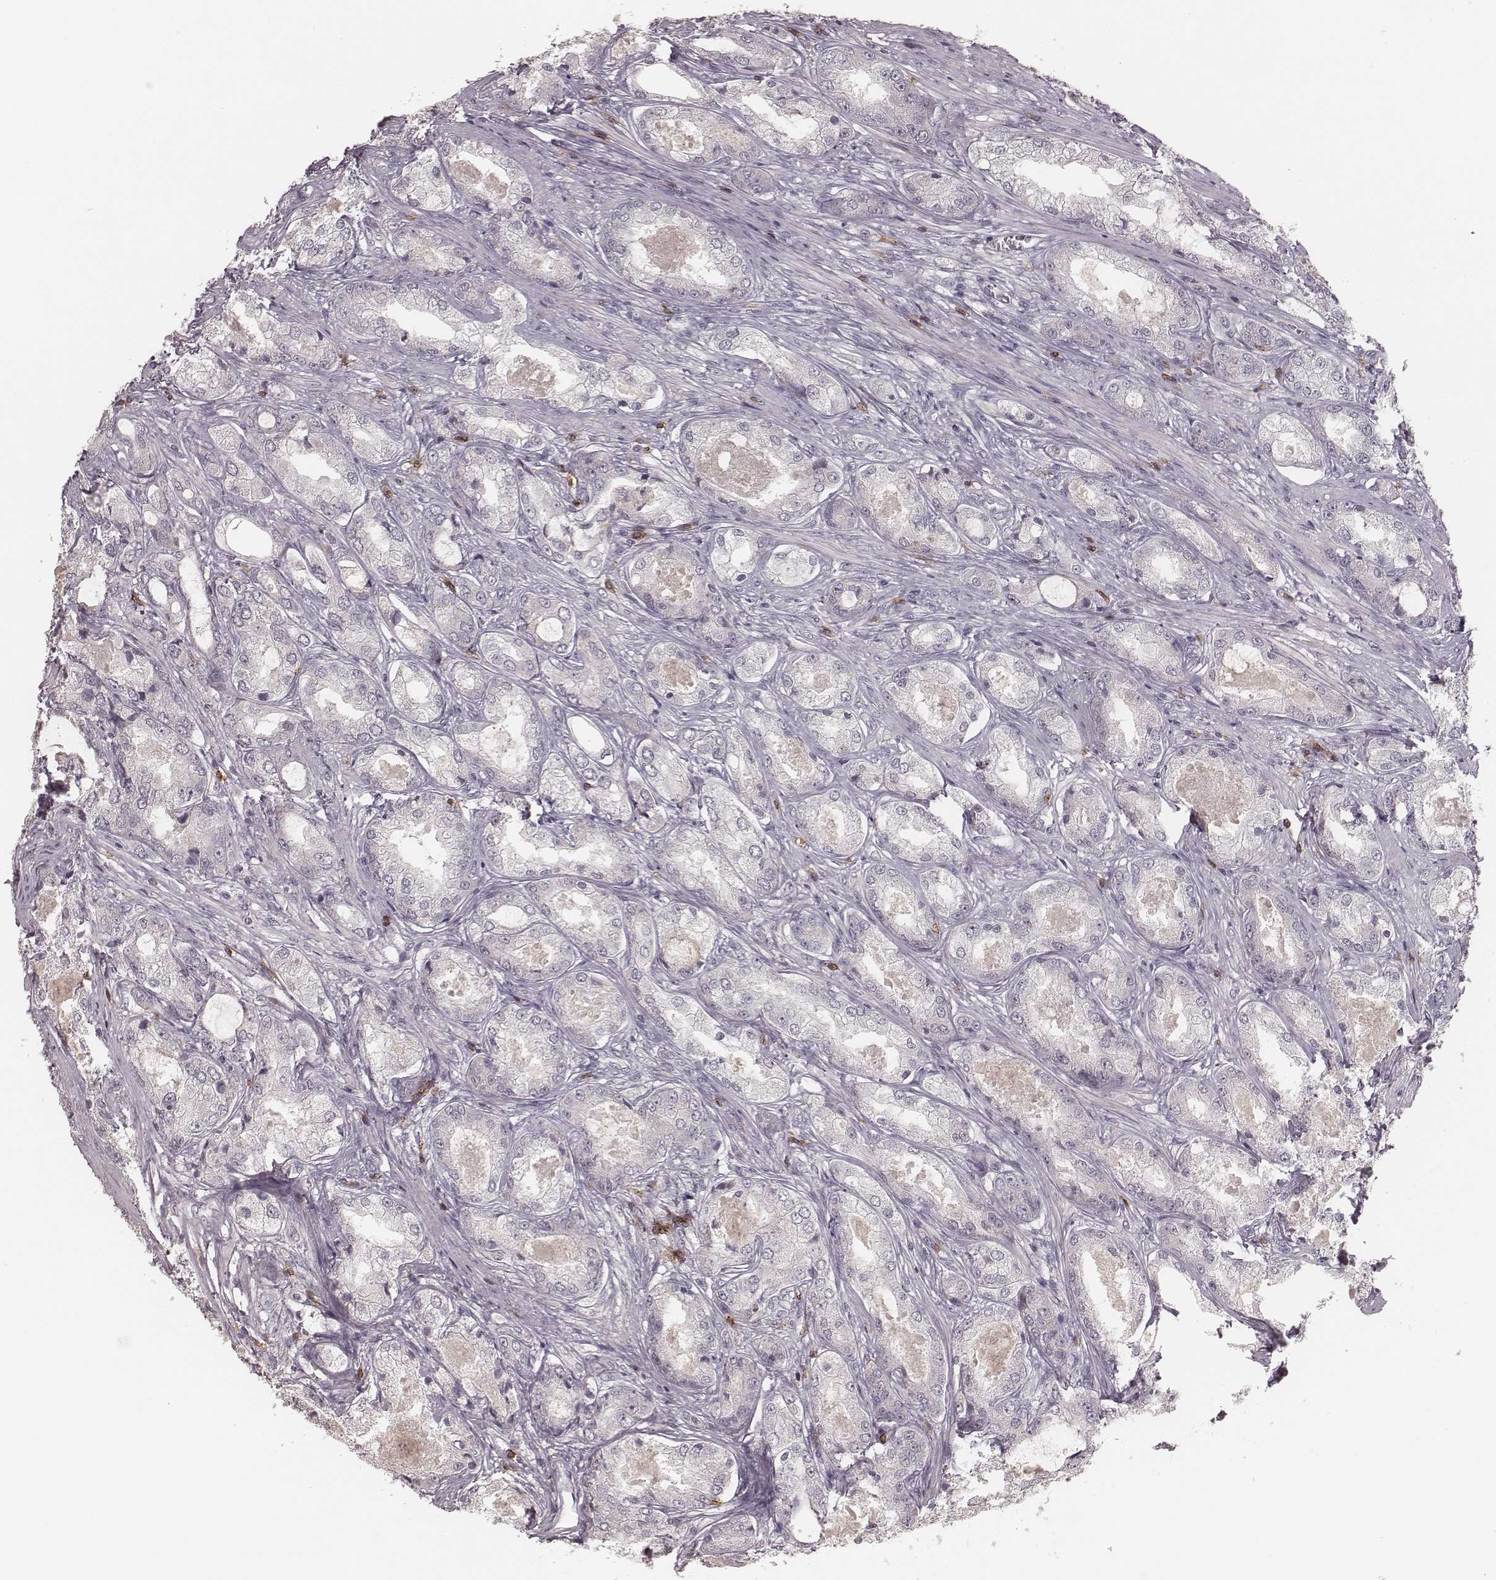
{"staining": {"intensity": "negative", "quantity": "none", "location": "none"}, "tissue": "prostate cancer", "cell_type": "Tumor cells", "image_type": "cancer", "snomed": [{"axis": "morphology", "description": "Adenocarcinoma, Low grade"}, {"axis": "topography", "description": "Prostate"}], "caption": "High power microscopy micrograph of an immunohistochemistry (IHC) image of low-grade adenocarcinoma (prostate), revealing no significant staining in tumor cells.", "gene": "CD8A", "patient": {"sex": "male", "age": 68}}